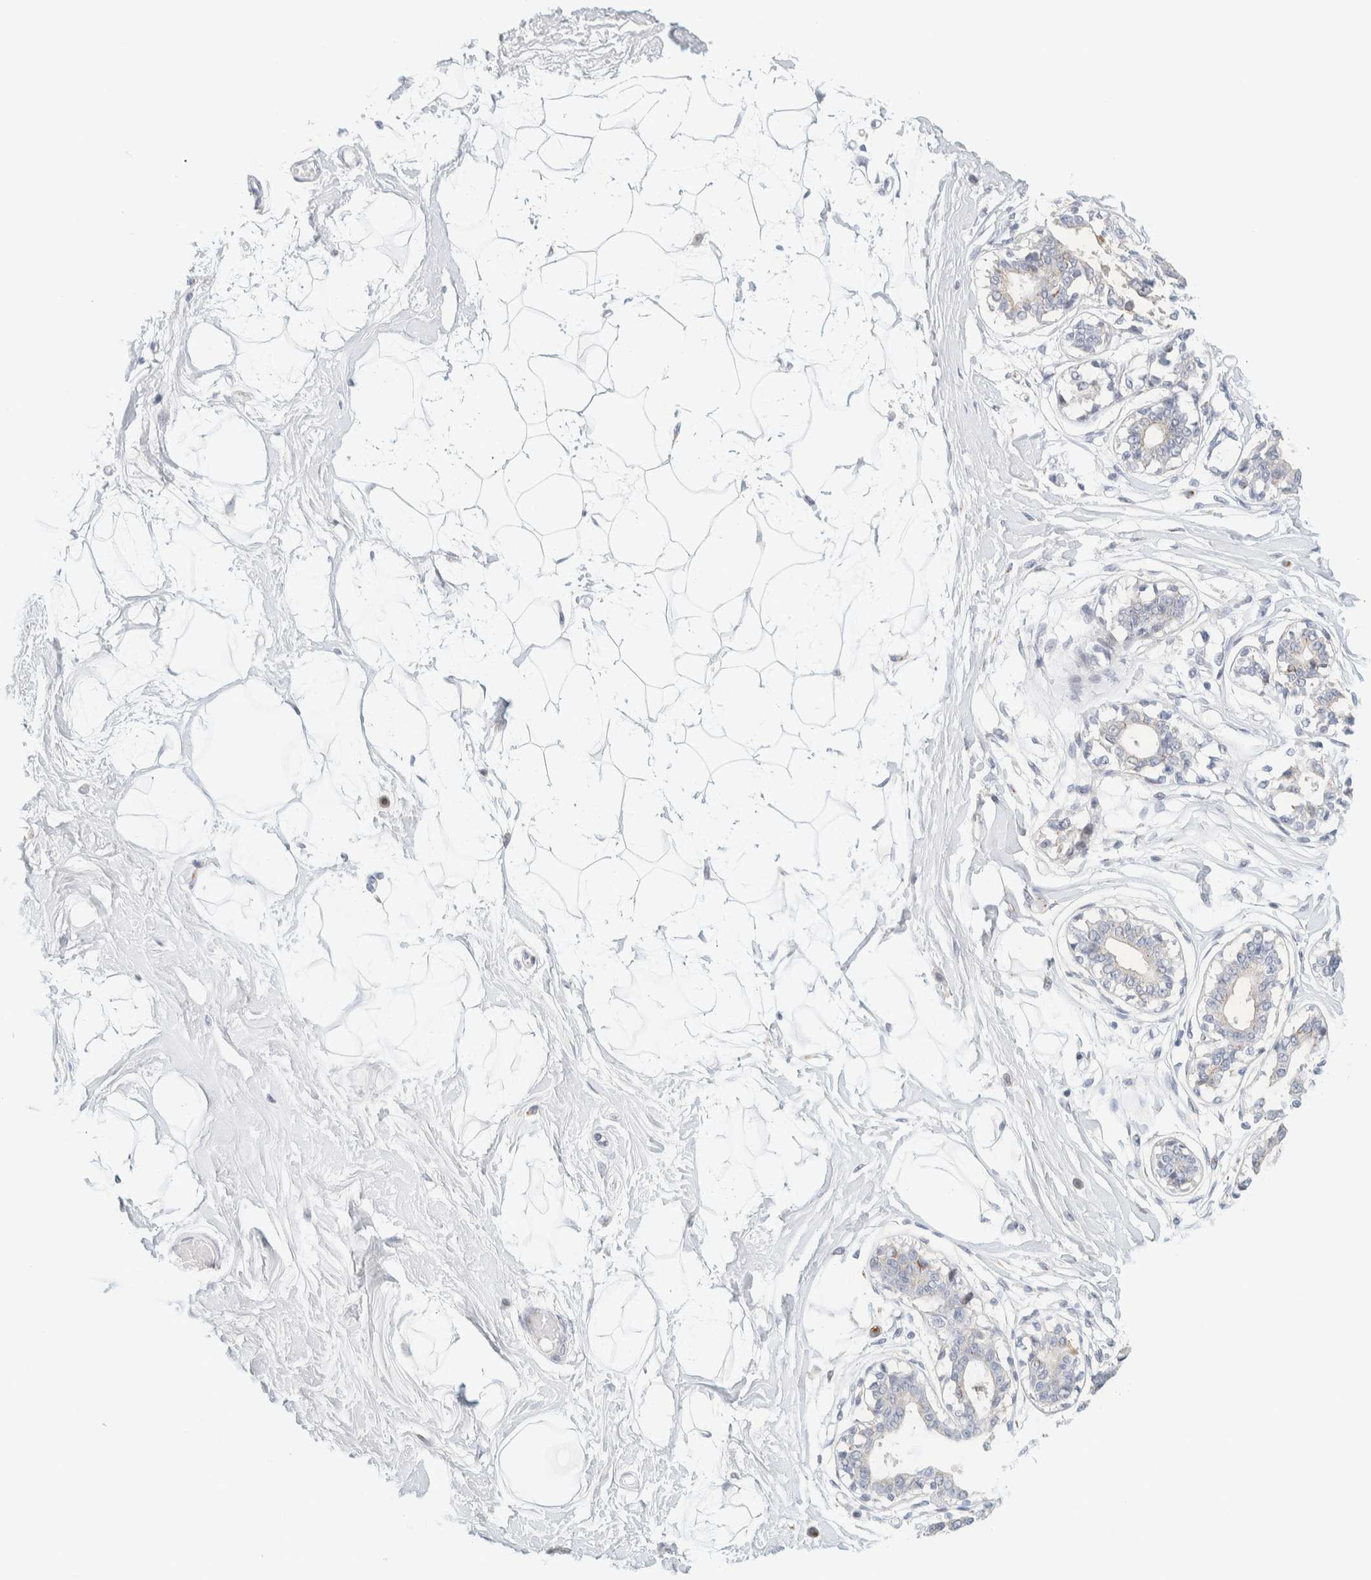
{"staining": {"intensity": "negative", "quantity": "none", "location": "none"}, "tissue": "breast", "cell_type": "Adipocytes", "image_type": "normal", "snomed": [{"axis": "morphology", "description": "Normal tissue, NOS"}, {"axis": "topography", "description": "Breast"}], "caption": "DAB (3,3'-diaminobenzidine) immunohistochemical staining of normal human breast reveals no significant staining in adipocytes.", "gene": "SPNS3", "patient": {"sex": "female", "age": 45}}